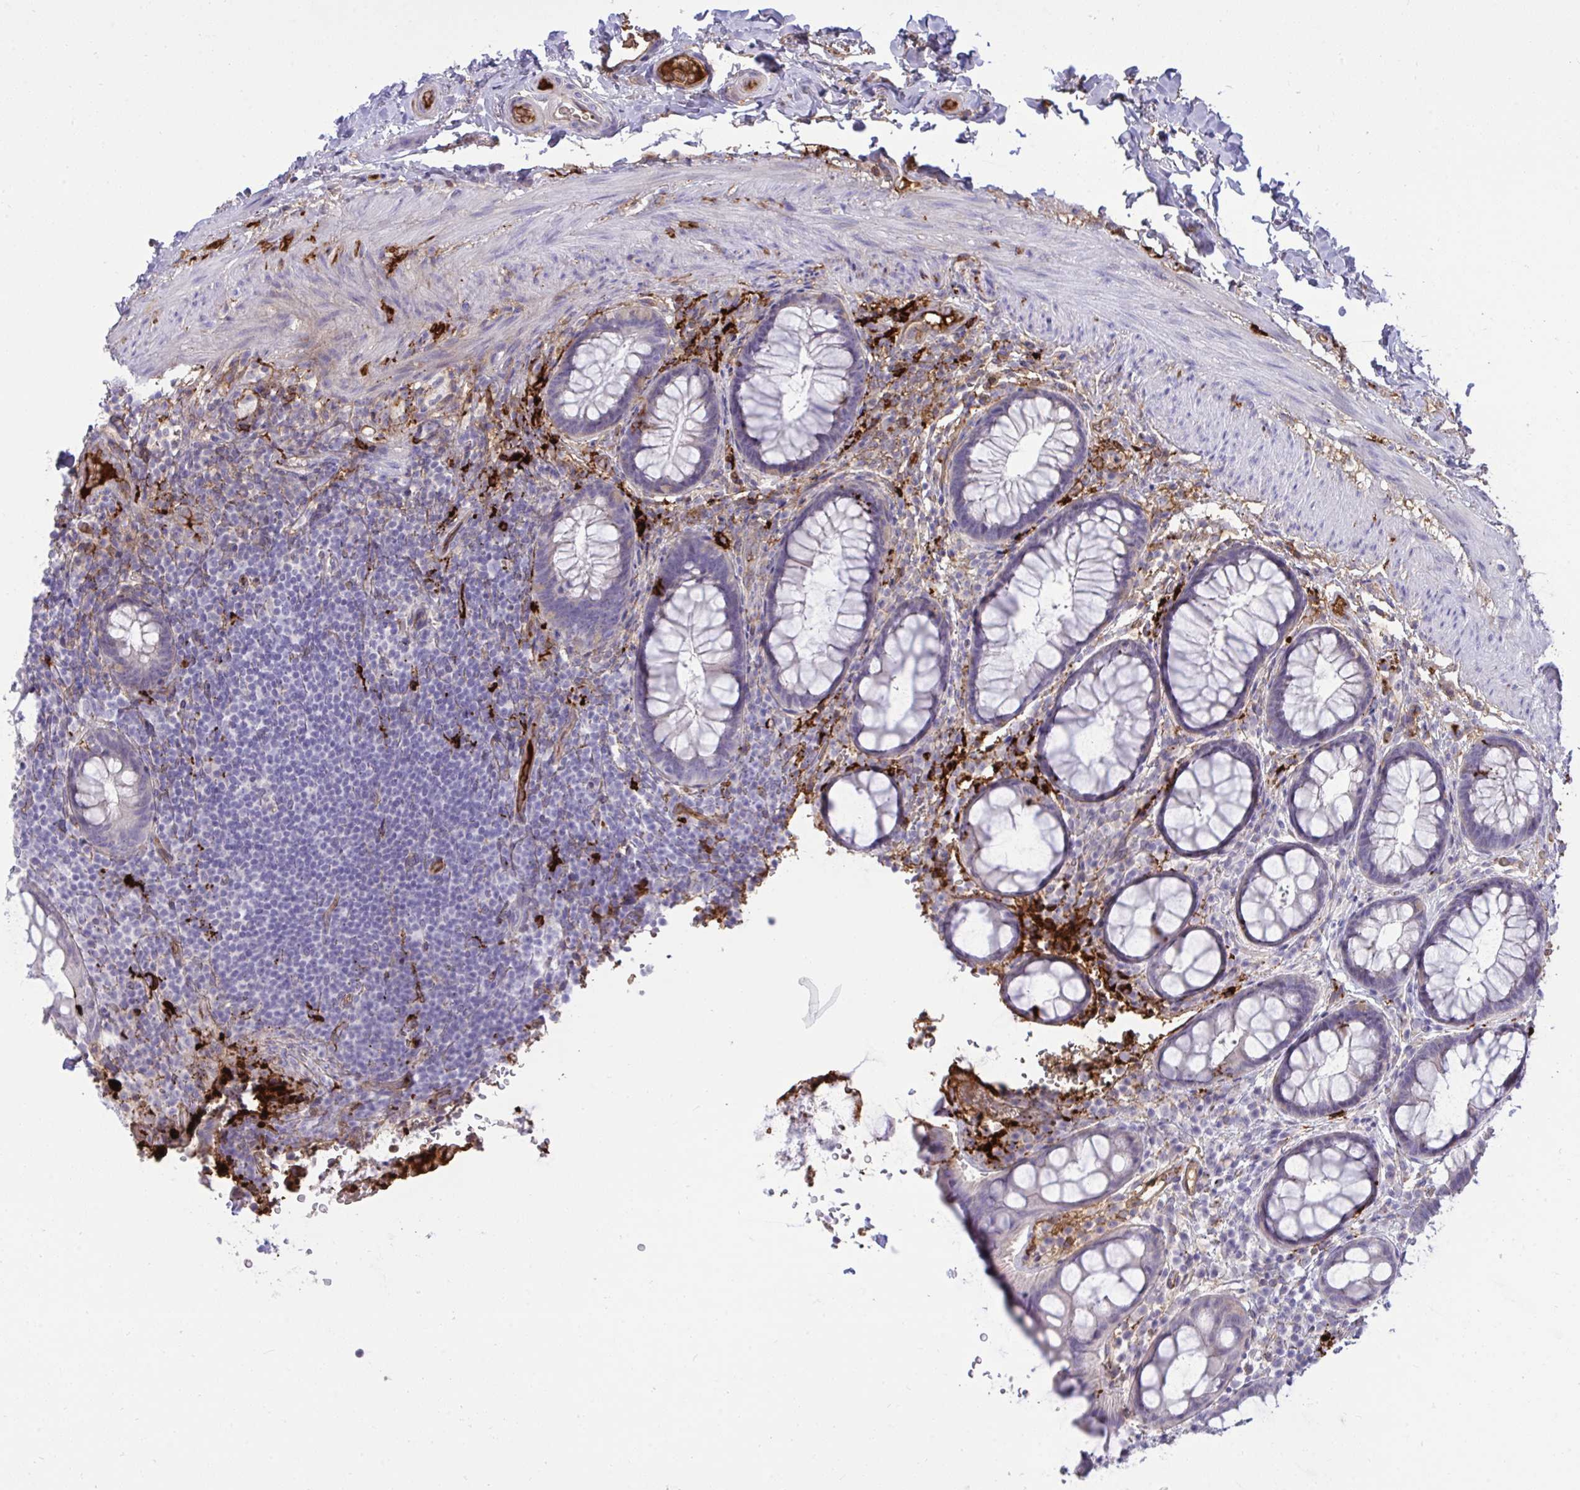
{"staining": {"intensity": "strong", "quantity": "<25%", "location": "cytoplasmic/membranous"}, "tissue": "rectum", "cell_type": "Glandular cells", "image_type": "normal", "snomed": [{"axis": "morphology", "description": "Normal tissue, NOS"}, {"axis": "topography", "description": "Rectum"}, {"axis": "topography", "description": "Peripheral nerve tissue"}], "caption": "Immunohistochemical staining of unremarkable human rectum reveals medium levels of strong cytoplasmic/membranous positivity in about <25% of glandular cells.", "gene": "F2", "patient": {"sex": "female", "age": 69}}